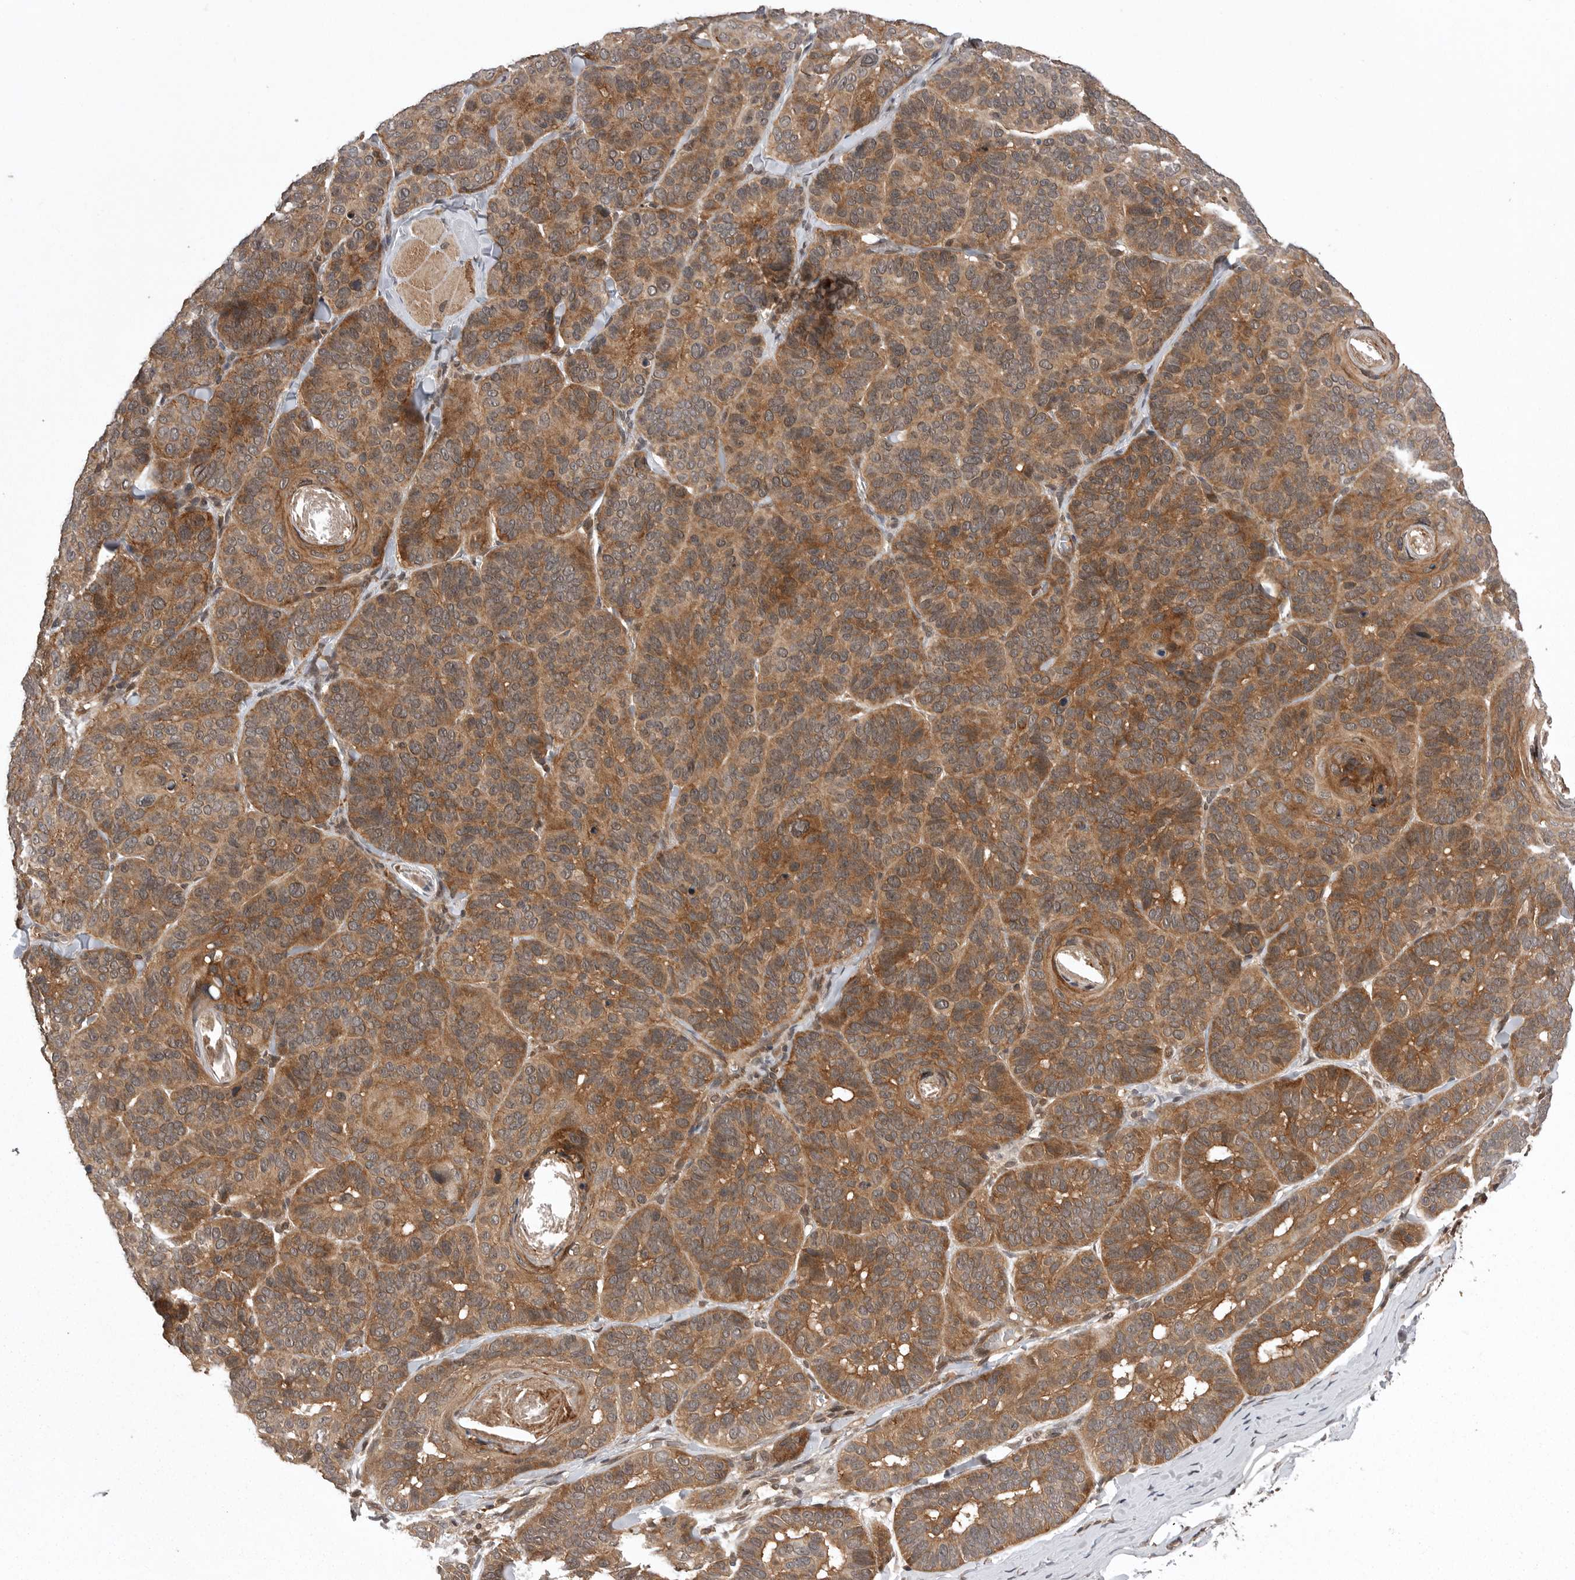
{"staining": {"intensity": "moderate", "quantity": ">75%", "location": "cytoplasmic/membranous"}, "tissue": "skin cancer", "cell_type": "Tumor cells", "image_type": "cancer", "snomed": [{"axis": "morphology", "description": "Basal cell carcinoma"}, {"axis": "topography", "description": "Skin"}], "caption": "Basal cell carcinoma (skin) stained for a protein demonstrates moderate cytoplasmic/membranous positivity in tumor cells.", "gene": "AOAH", "patient": {"sex": "male", "age": 62}}